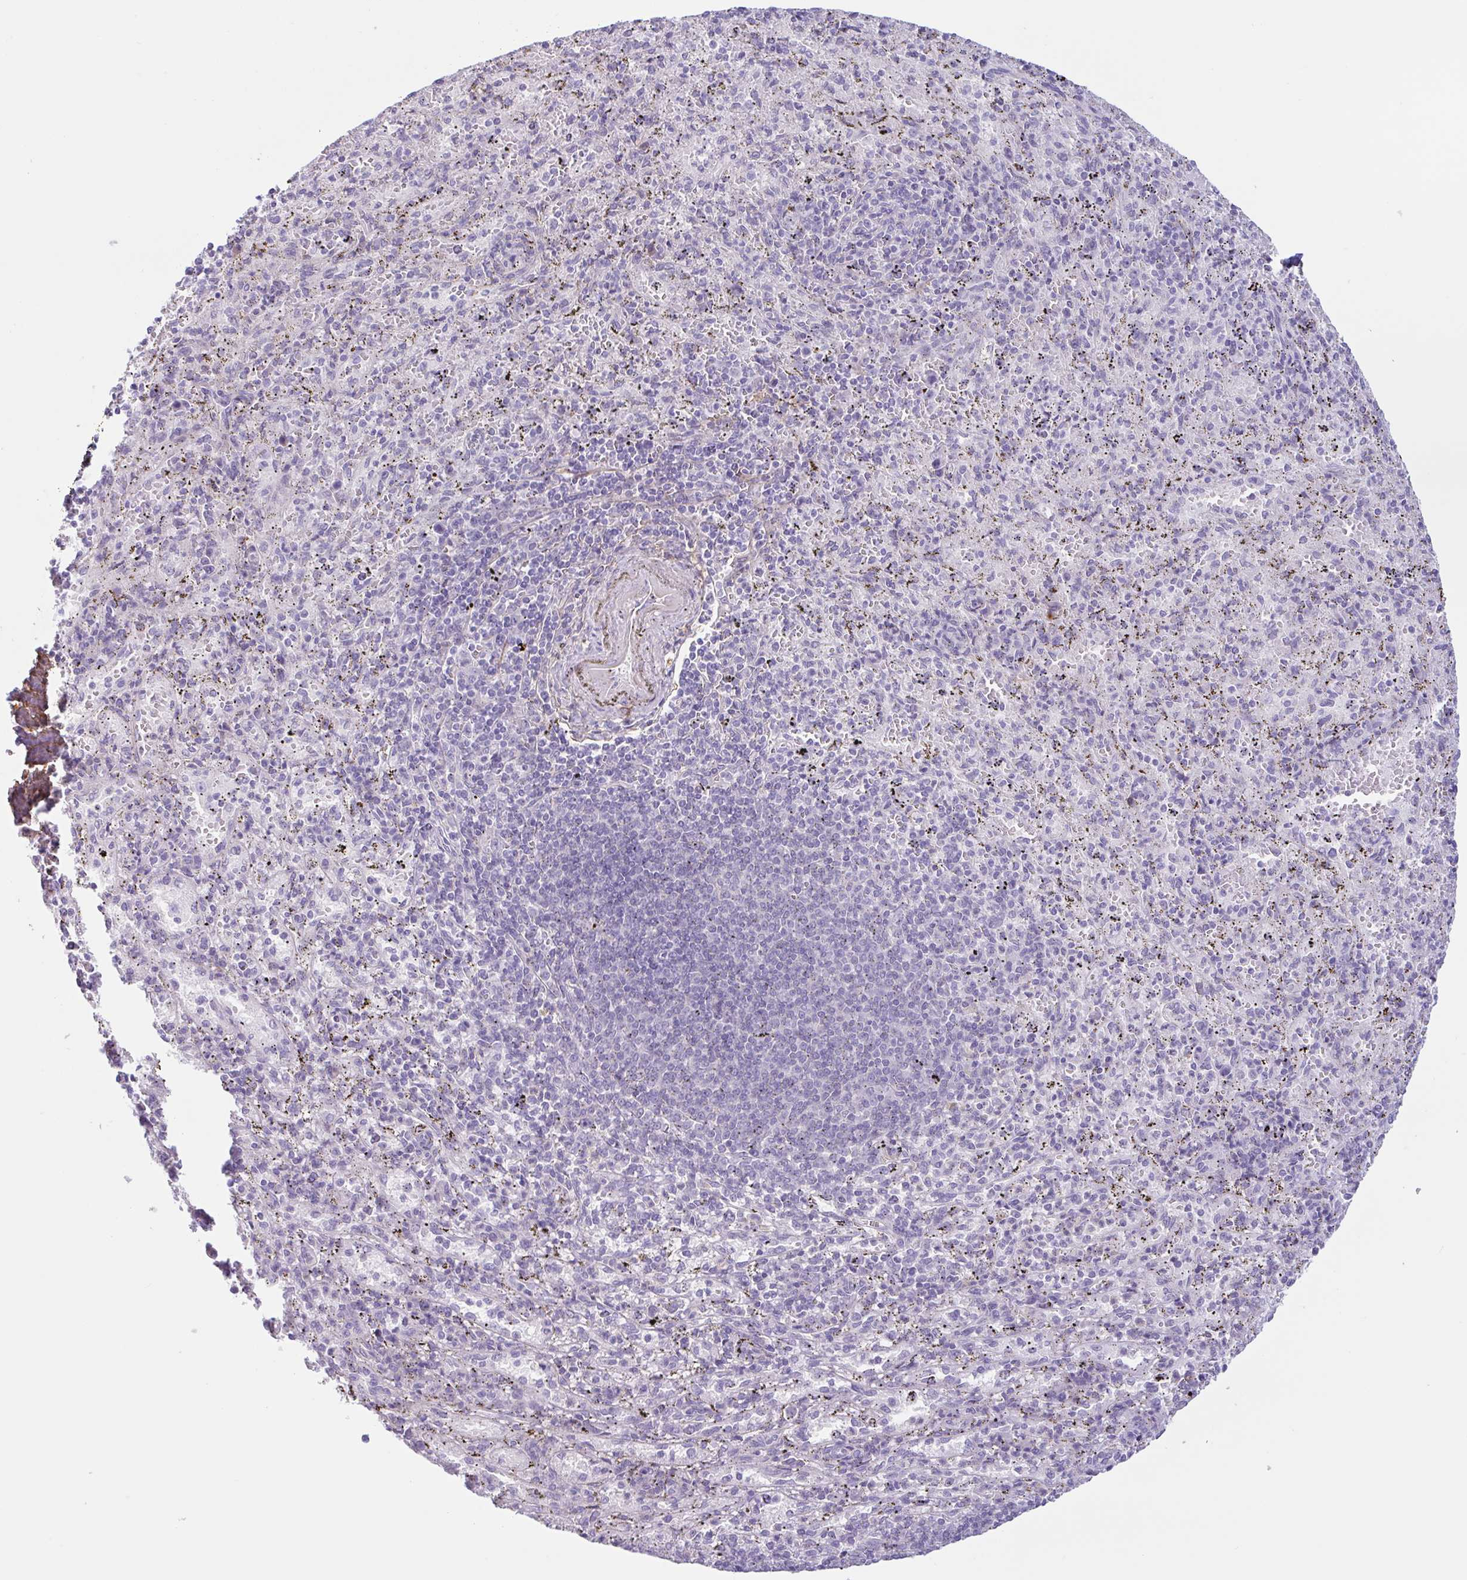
{"staining": {"intensity": "negative", "quantity": "none", "location": "none"}, "tissue": "spleen", "cell_type": "Cells in red pulp", "image_type": "normal", "snomed": [{"axis": "morphology", "description": "Normal tissue, NOS"}, {"axis": "topography", "description": "Spleen"}], "caption": "Spleen stained for a protein using IHC demonstrates no staining cells in red pulp.", "gene": "MYH10", "patient": {"sex": "male", "age": 57}}